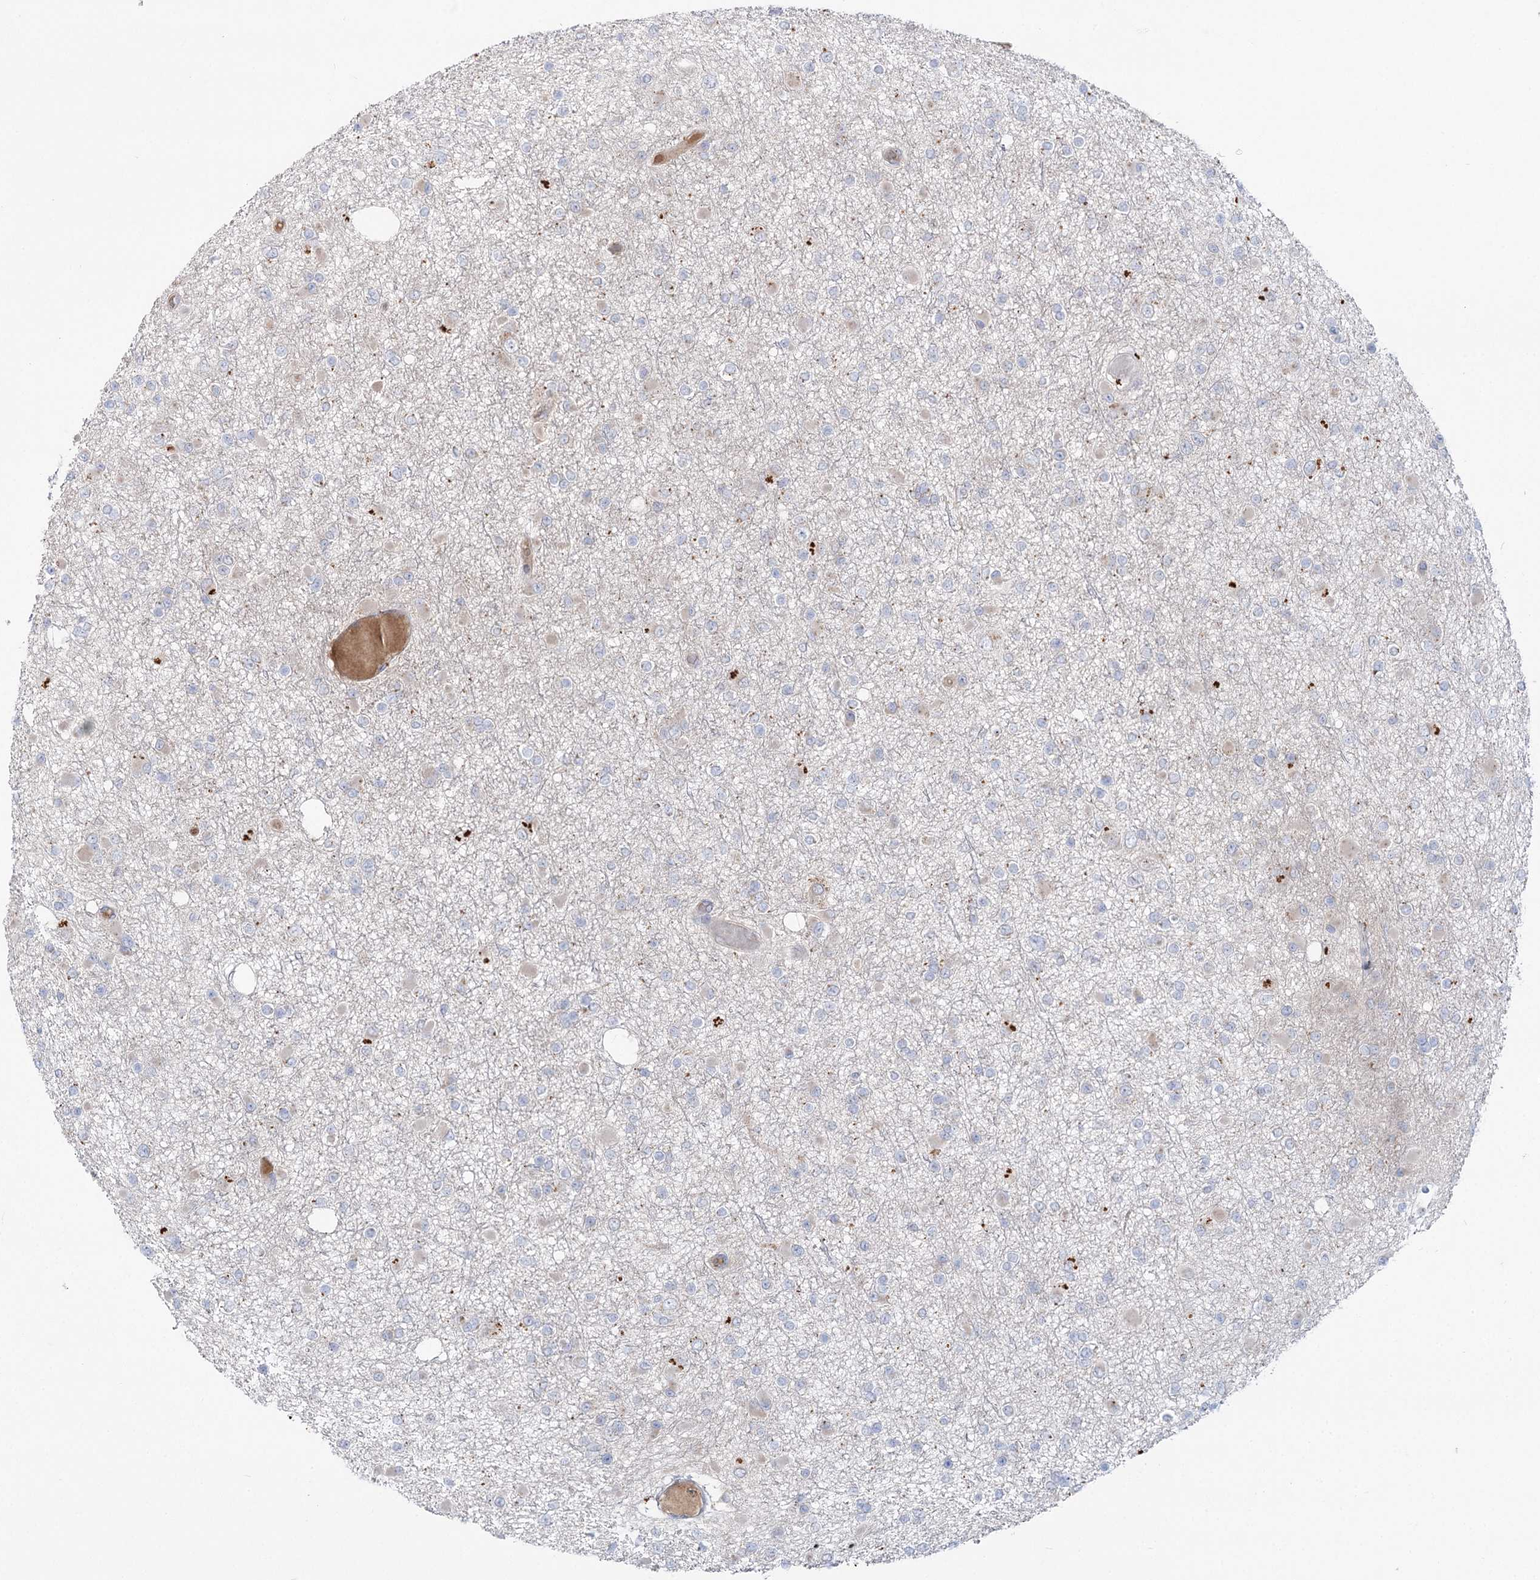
{"staining": {"intensity": "negative", "quantity": "none", "location": "none"}, "tissue": "glioma", "cell_type": "Tumor cells", "image_type": "cancer", "snomed": [{"axis": "morphology", "description": "Glioma, malignant, Low grade"}, {"axis": "topography", "description": "Brain"}], "caption": "Protein analysis of low-grade glioma (malignant) exhibits no significant staining in tumor cells.", "gene": "GBF1", "patient": {"sex": "female", "age": 22}}